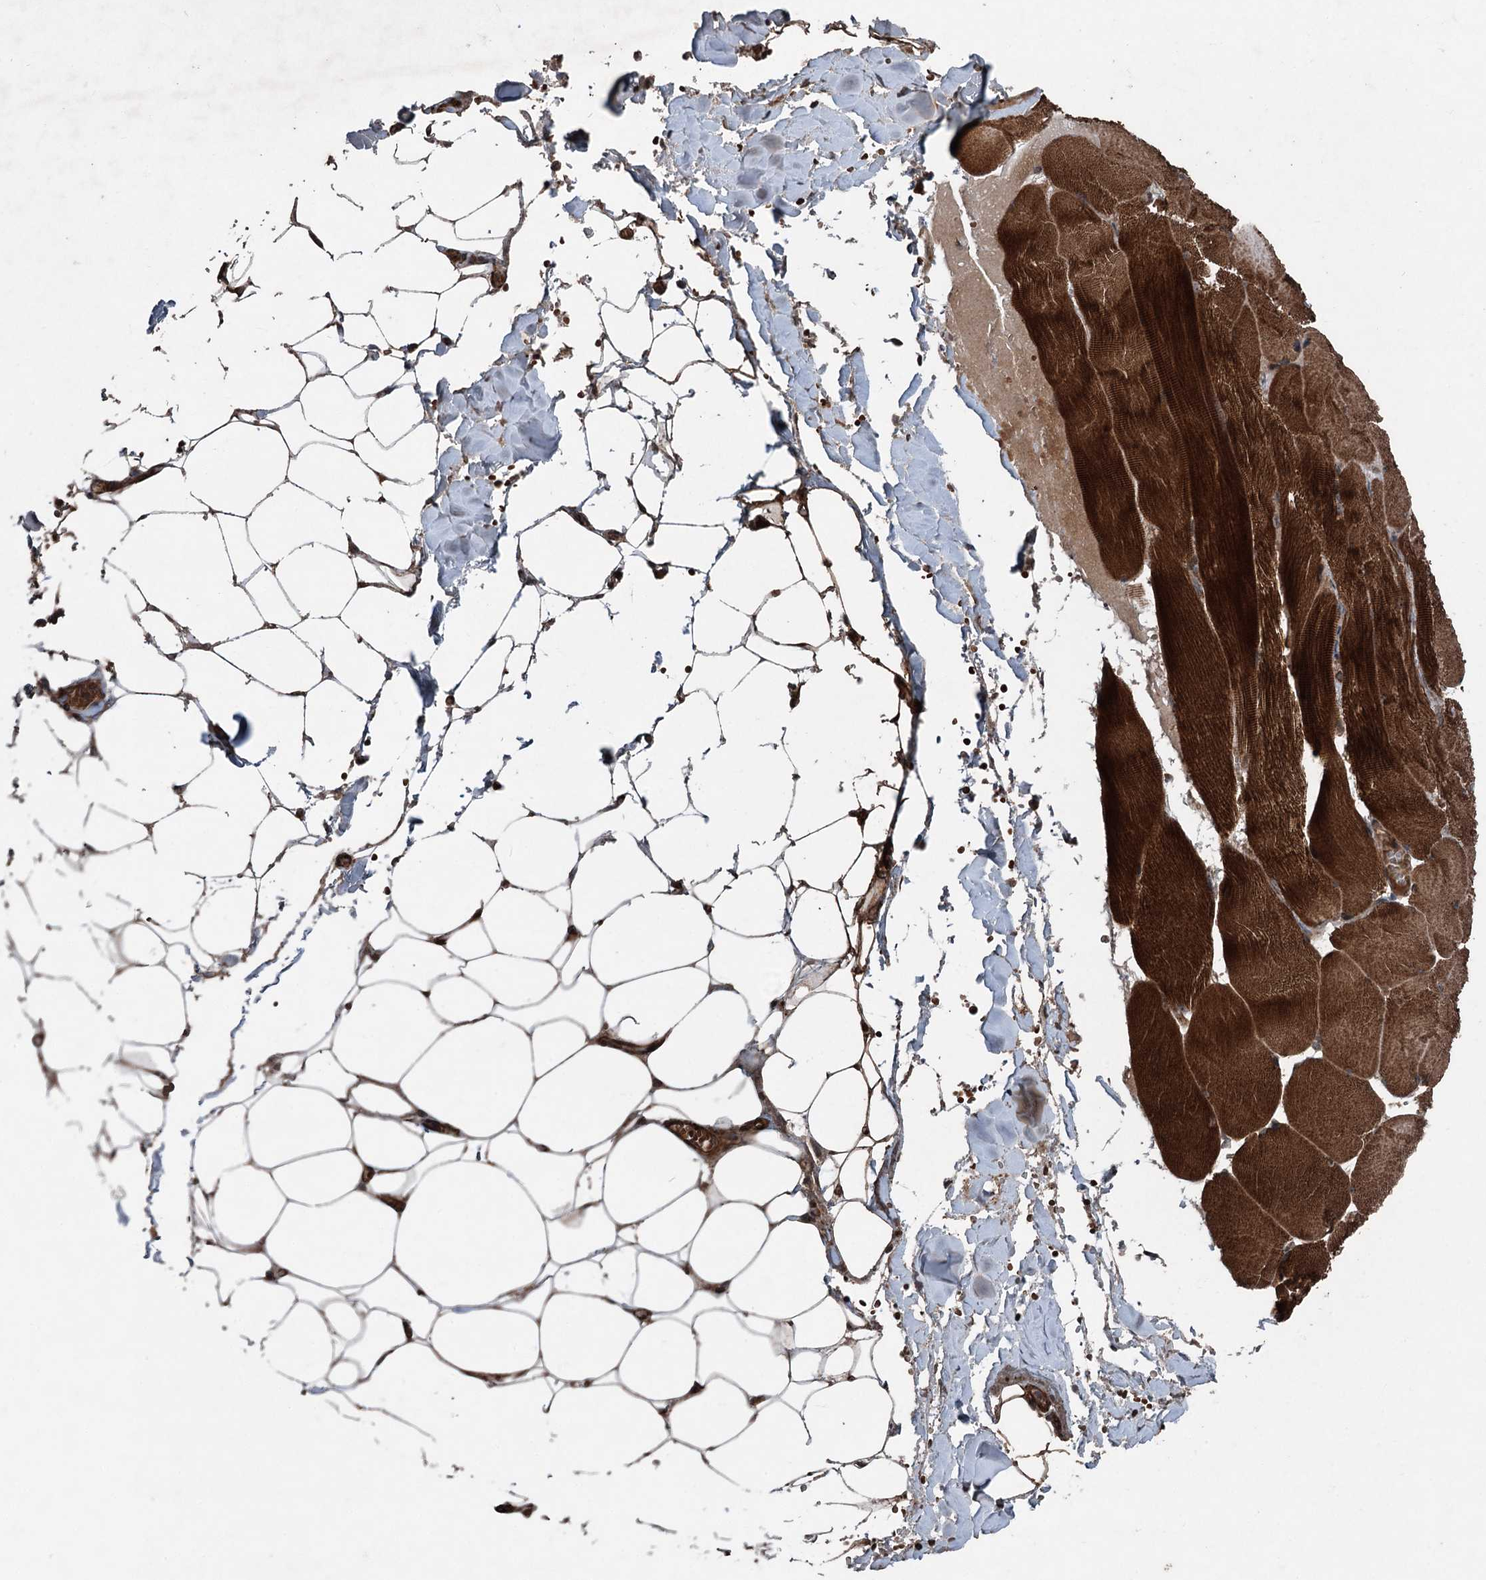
{"staining": {"intensity": "strong", "quantity": ">75%", "location": "cytoplasmic/membranous"}, "tissue": "adipose tissue", "cell_type": "Adipocytes", "image_type": "normal", "snomed": [{"axis": "morphology", "description": "Normal tissue, NOS"}, {"axis": "topography", "description": "Skeletal muscle"}, {"axis": "topography", "description": "Peripheral nerve tissue"}], "caption": "Strong cytoplasmic/membranous expression for a protein is seen in about >75% of adipocytes of normal adipose tissue using immunohistochemistry.", "gene": "ALAS1", "patient": {"sex": "female", "age": 55}}